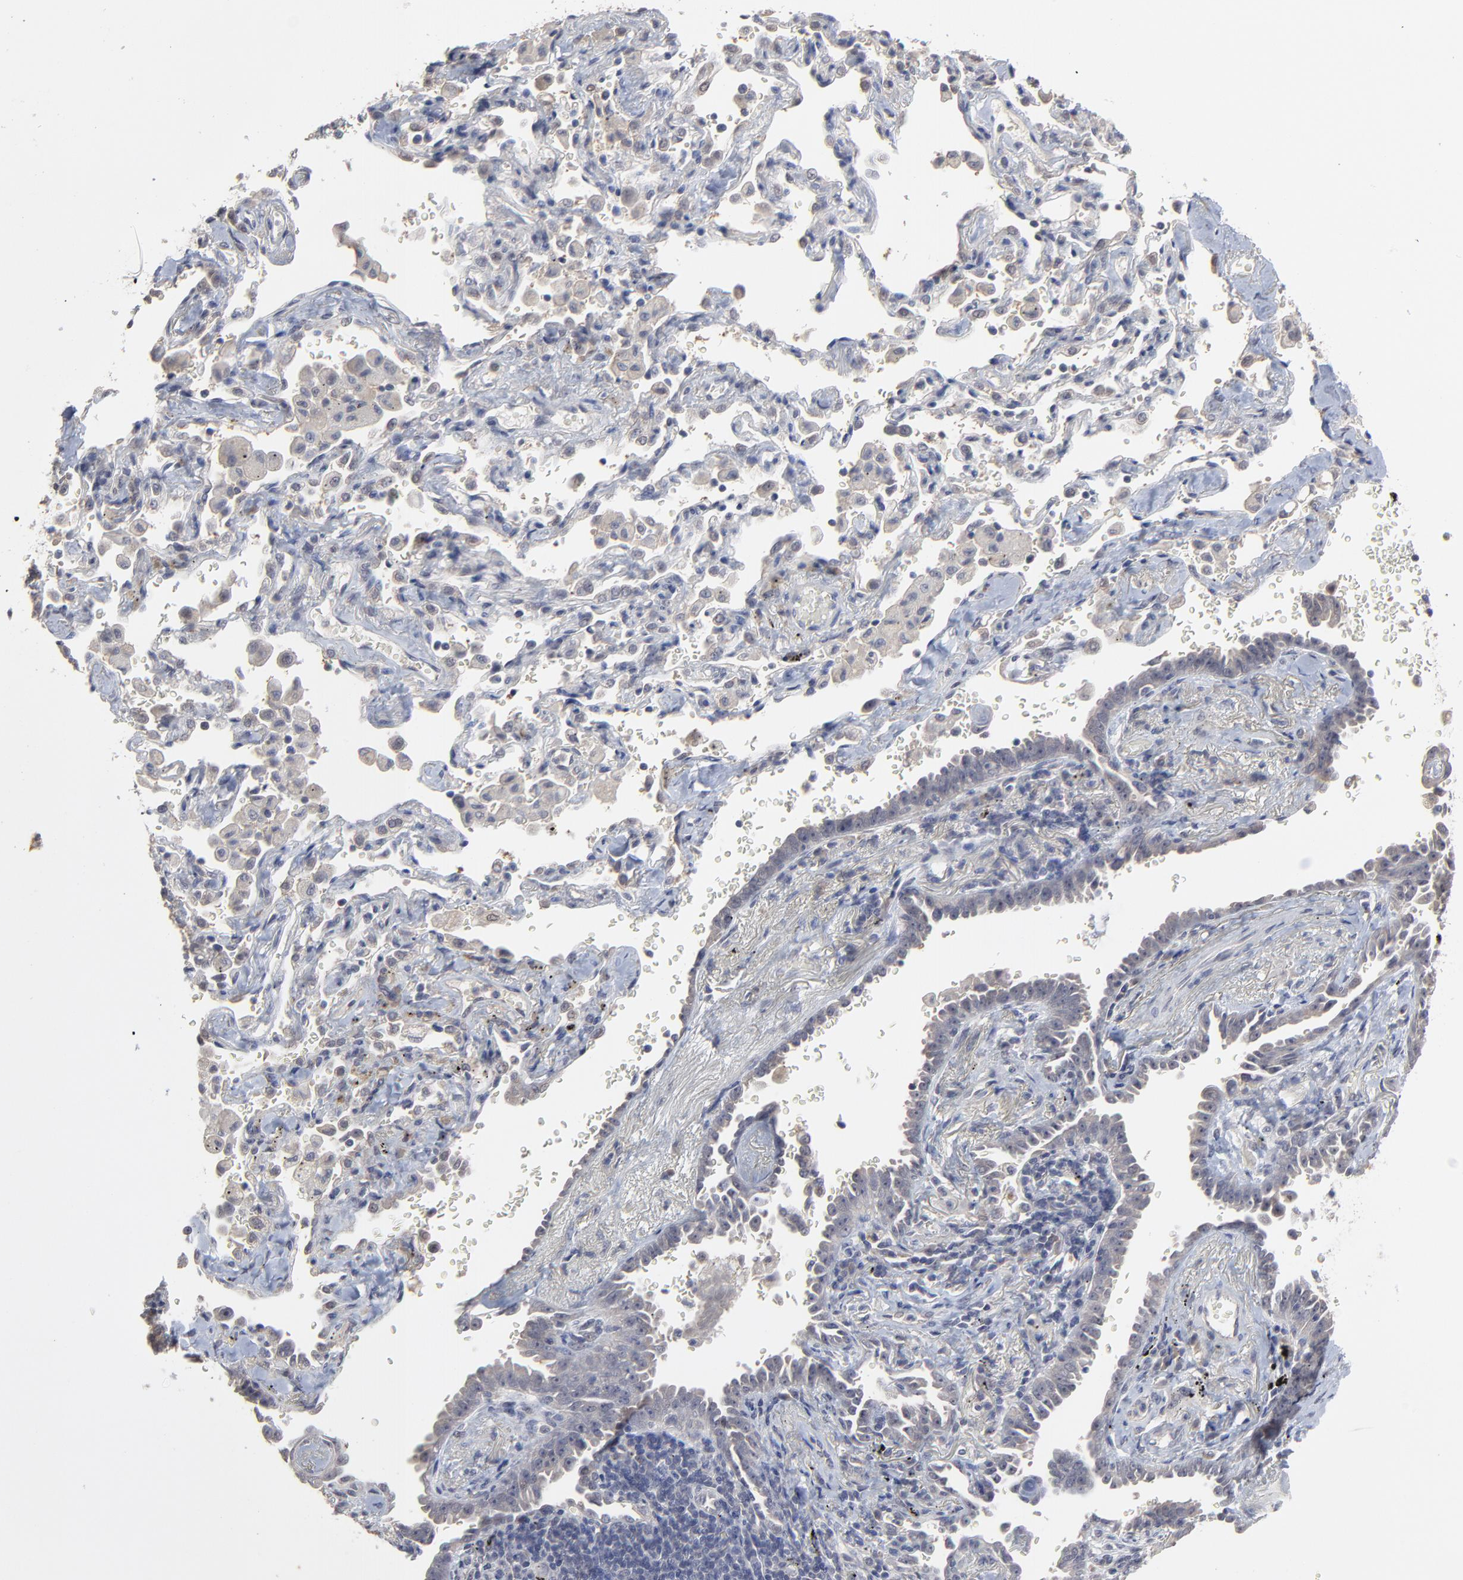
{"staining": {"intensity": "negative", "quantity": "none", "location": "none"}, "tissue": "lung cancer", "cell_type": "Tumor cells", "image_type": "cancer", "snomed": [{"axis": "morphology", "description": "Adenocarcinoma, NOS"}, {"axis": "topography", "description": "Lung"}], "caption": "Tumor cells are negative for brown protein staining in adenocarcinoma (lung).", "gene": "FAM199X", "patient": {"sex": "female", "age": 64}}